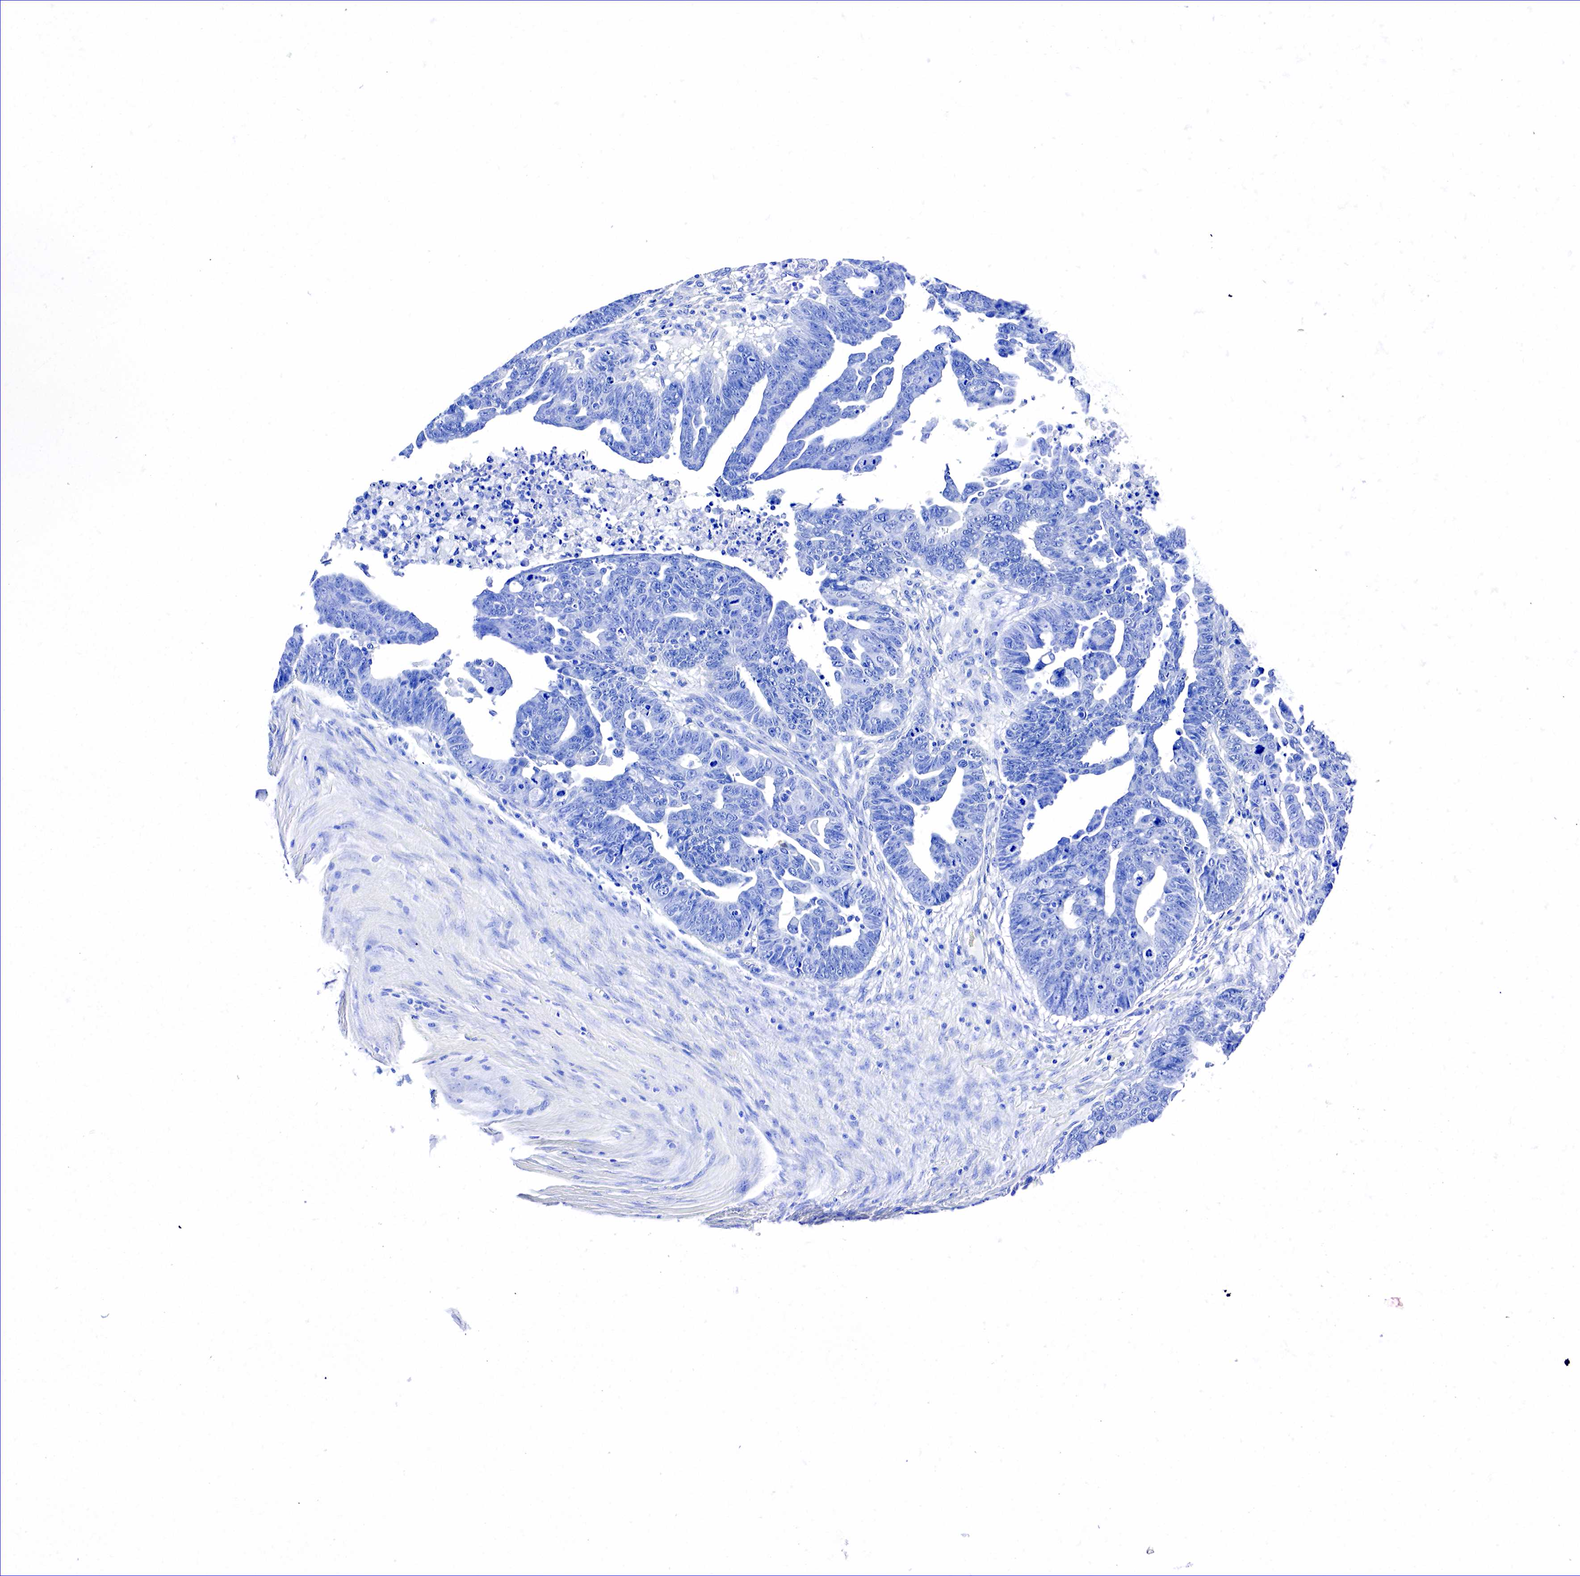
{"staining": {"intensity": "negative", "quantity": "none", "location": "none"}, "tissue": "ovarian cancer", "cell_type": "Tumor cells", "image_type": "cancer", "snomed": [{"axis": "morphology", "description": "Carcinoma, endometroid"}, {"axis": "morphology", "description": "Cystadenocarcinoma, serous, NOS"}, {"axis": "topography", "description": "Ovary"}], "caption": "Tumor cells show no significant protein expression in serous cystadenocarcinoma (ovarian).", "gene": "ACP3", "patient": {"sex": "female", "age": 45}}